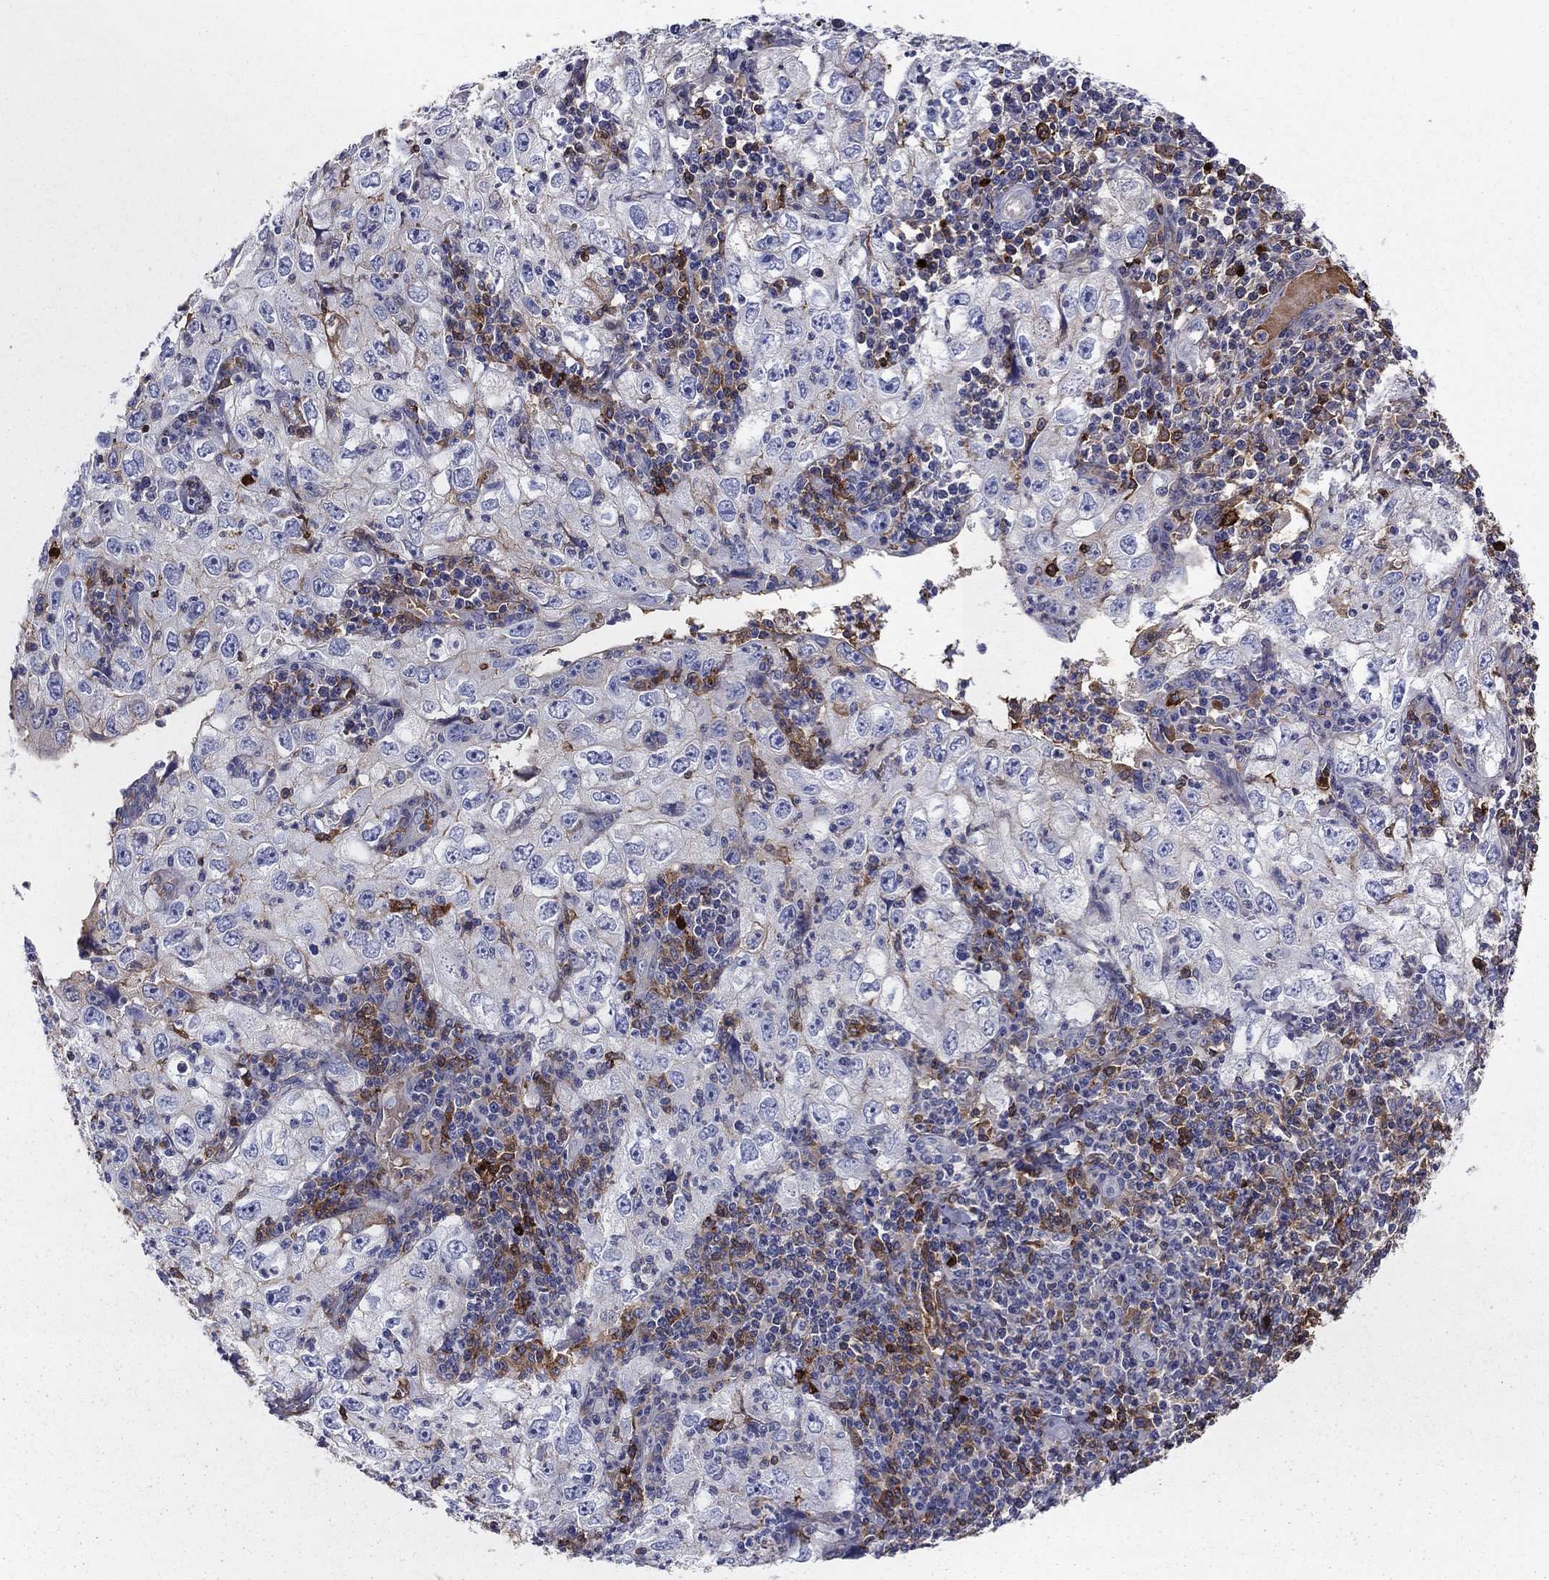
{"staining": {"intensity": "weak", "quantity": "<25%", "location": "cytoplasmic/membranous"}, "tissue": "cervical cancer", "cell_type": "Tumor cells", "image_type": "cancer", "snomed": [{"axis": "morphology", "description": "Squamous cell carcinoma, NOS"}, {"axis": "topography", "description": "Cervix"}], "caption": "A photomicrograph of cervical cancer (squamous cell carcinoma) stained for a protein demonstrates no brown staining in tumor cells.", "gene": "HPX", "patient": {"sex": "female", "age": 24}}